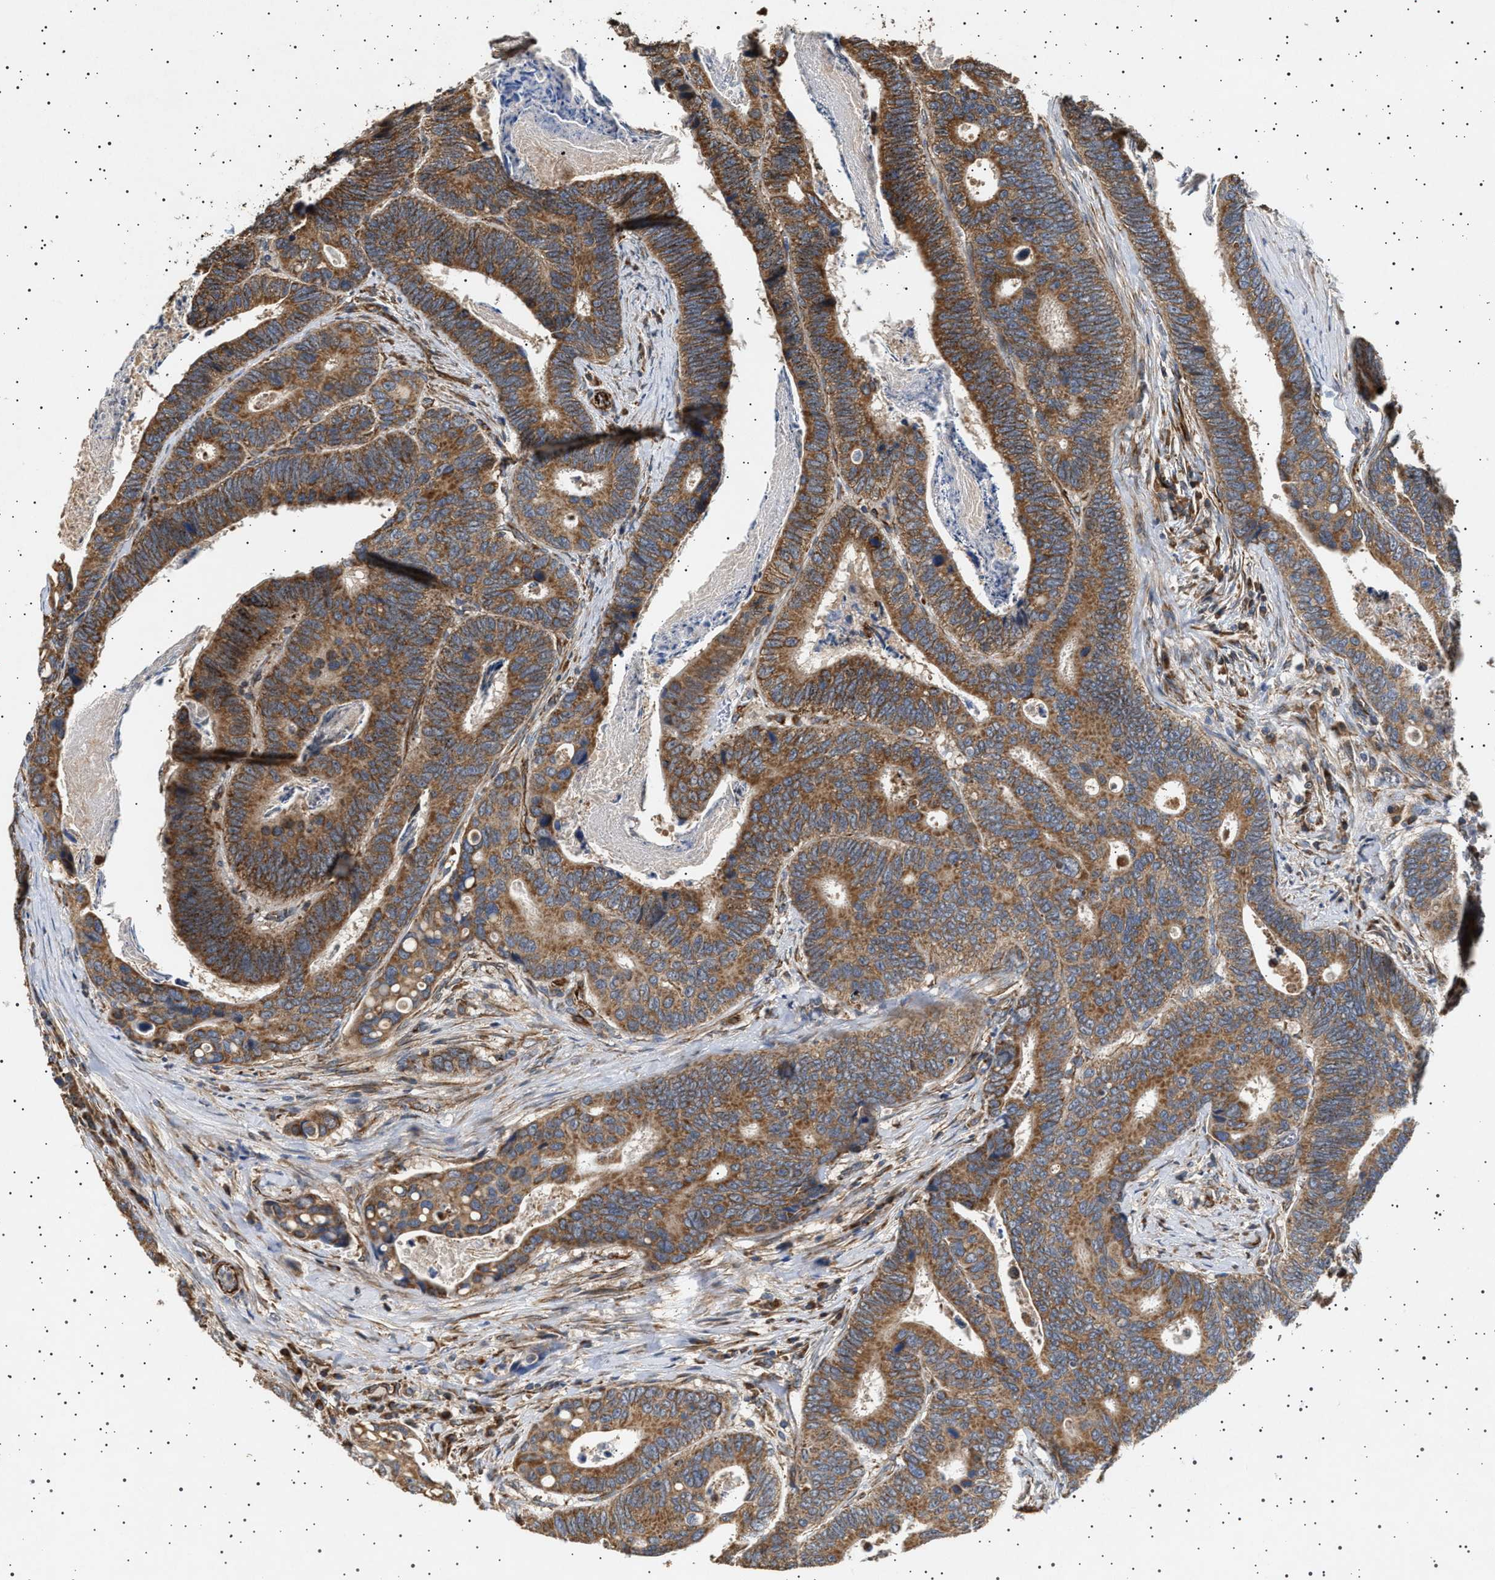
{"staining": {"intensity": "moderate", "quantity": ">75%", "location": "cytoplasmic/membranous"}, "tissue": "colorectal cancer", "cell_type": "Tumor cells", "image_type": "cancer", "snomed": [{"axis": "morphology", "description": "Inflammation, NOS"}, {"axis": "morphology", "description": "Adenocarcinoma, NOS"}, {"axis": "topography", "description": "Colon"}], "caption": "Immunohistochemical staining of human colorectal cancer shows medium levels of moderate cytoplasmic/membranous positivity in approximately >75% of tumor cells.", "gene": "TRUB2", "patient": {"sex": "male", "age": 72}}